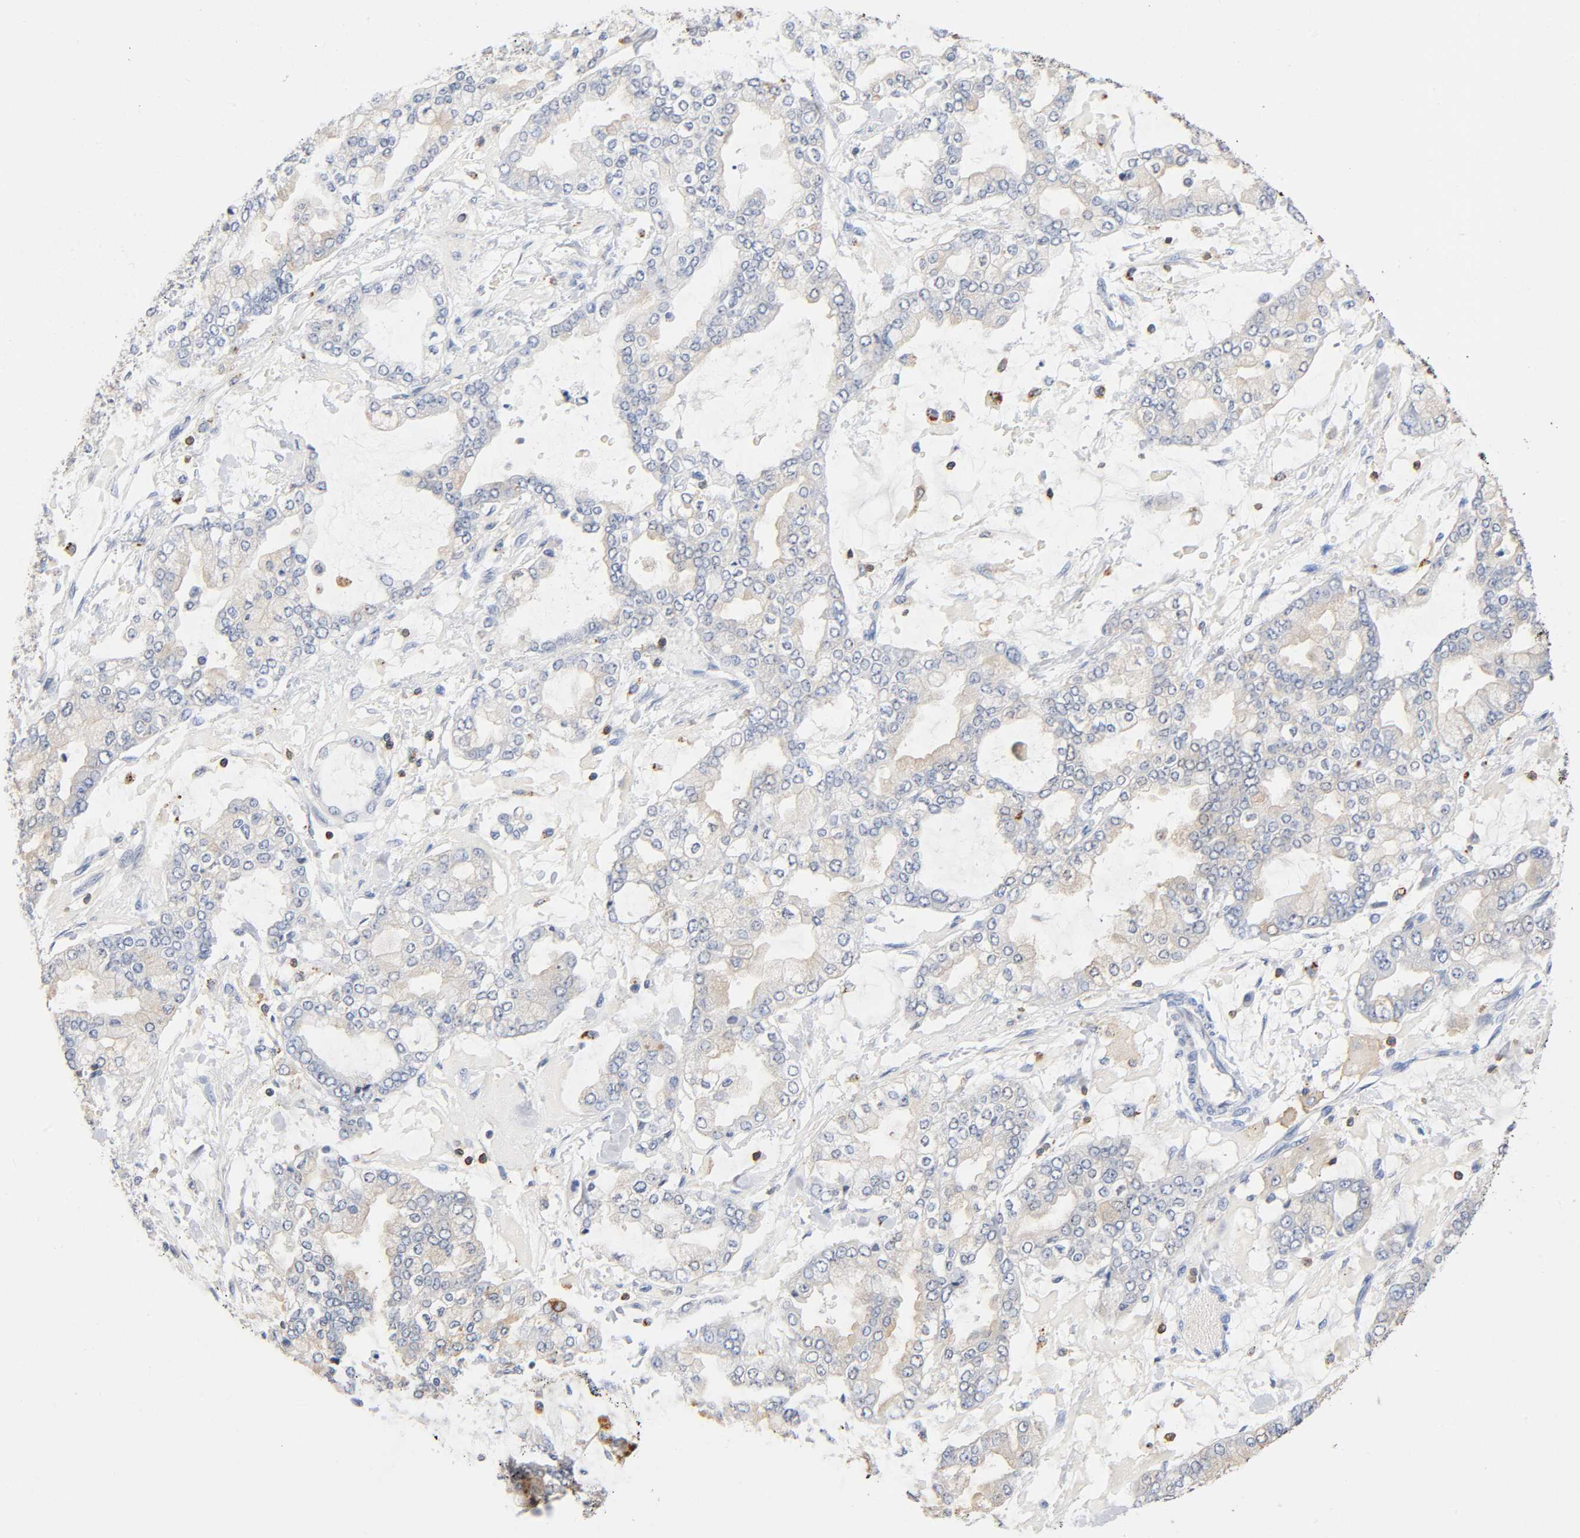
{"staining": {"intensity": "negative", "quantity": "none", "location": "none"}, "tissue": "stomach cancer", "cell_type": "Tumor cells", "image_type": "cancer", "snomed": [{"axis": "morphology", "description": "Normal tissue, NOS"}, {"axis": "morphology", "description": "Adenocarcinoma, NOS"}, {"axis": "topography", "description": "Stomach, upper"}, {"axis": "topography", "description": "Stomach"}], "caption": "Protein analysis of stomach adenocarcinoma shows no significant positivity in tumor cells.", "gene": "UCKL1", "patient": {"sex": "male", "age": 76}}